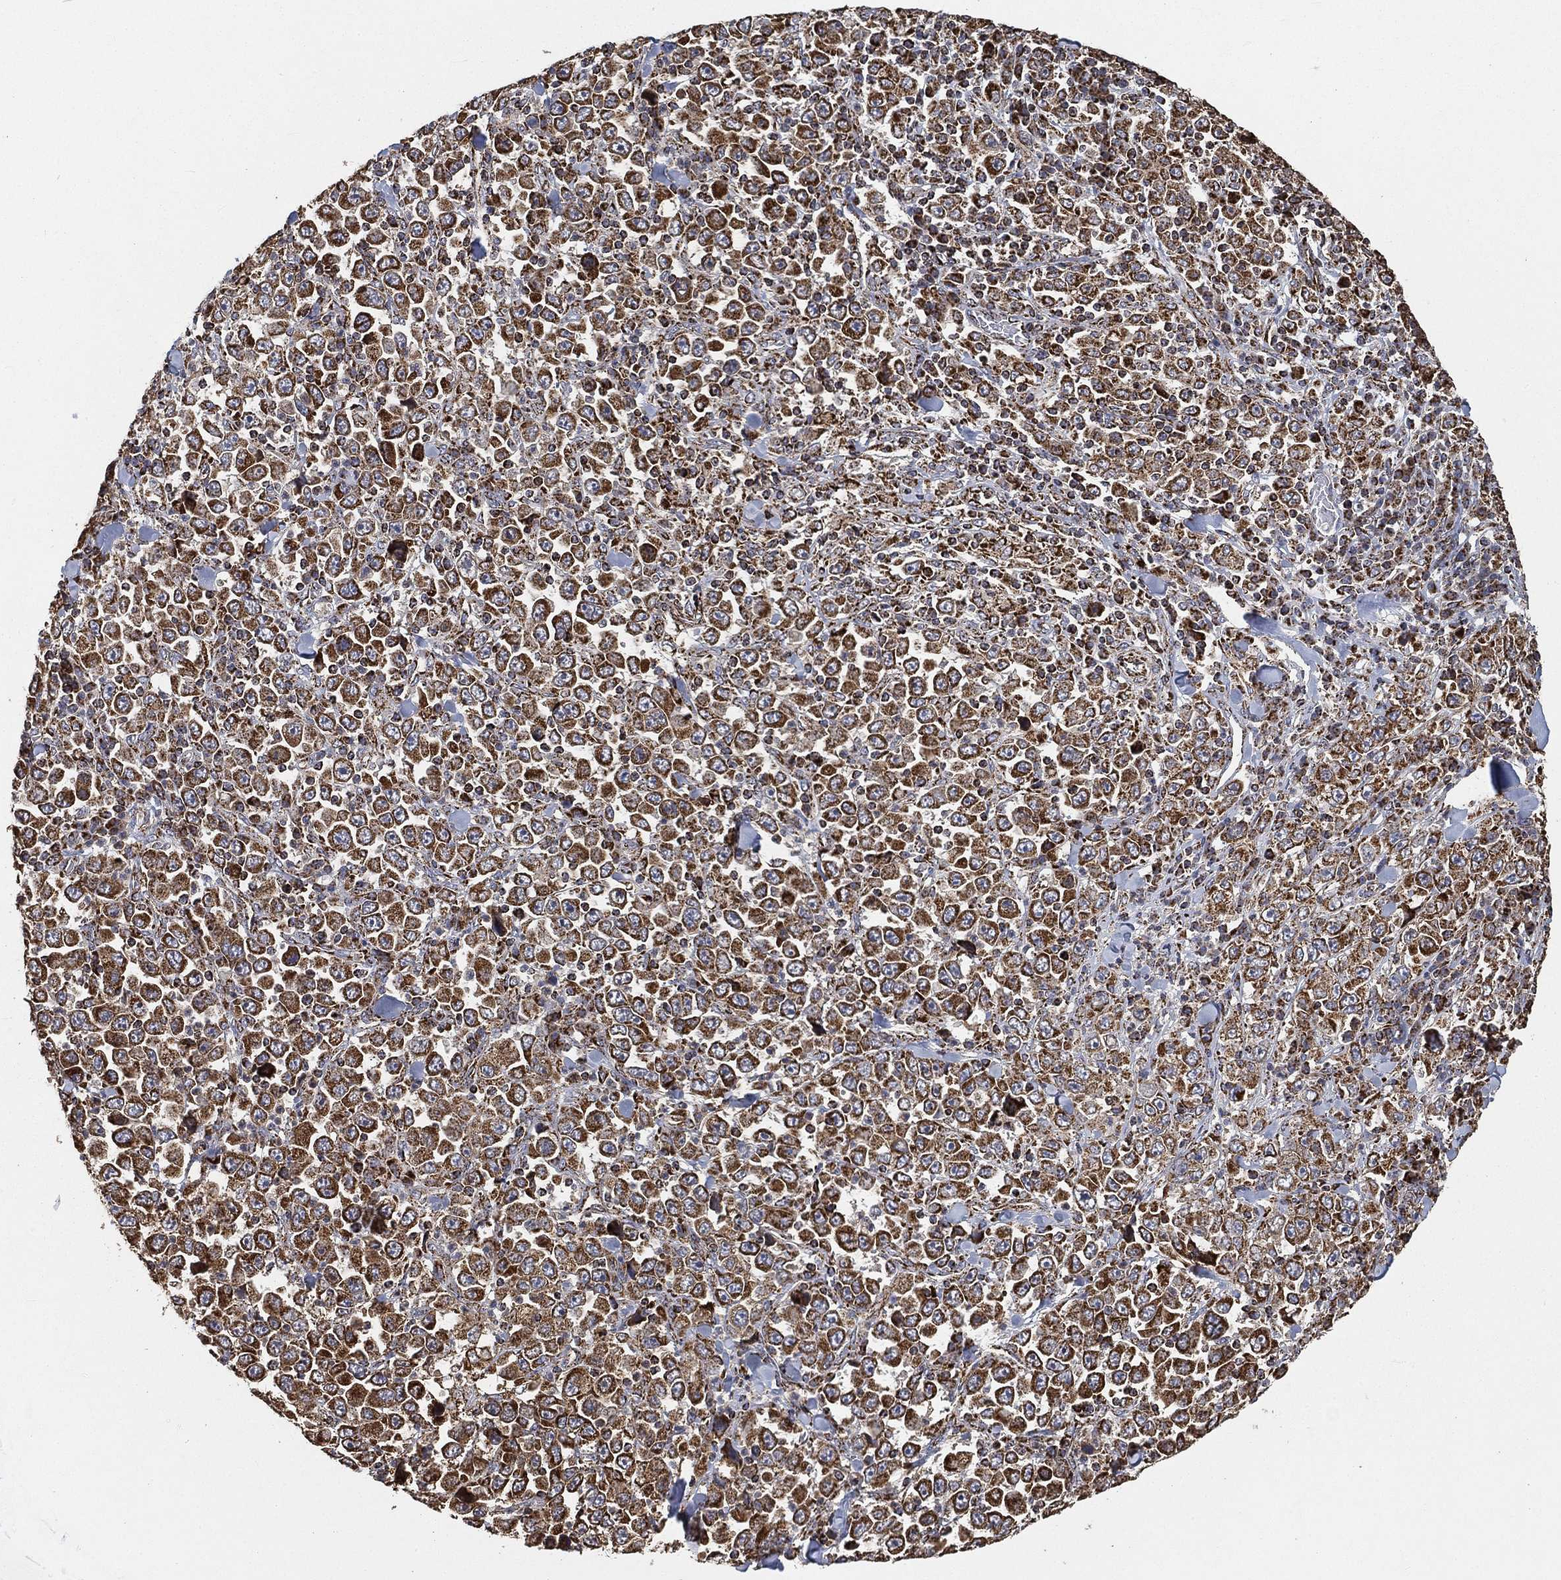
{"staining": {"intensity": "strong", "quantity": ">75%", "location": "cytoplasmic/membranous"}, "tissue": "stomach cancer", "cell_type": "Tumor cells", "image_type": "cancer", "snomed": [{"axis": "morphology", "description": "Normal tissue, NOS"}, {"axis": "morphology", "description": "Adenocarcinoma, NOS"}, {"axis": "topography", "description": "Stomach, upper"}, {"axis": "topography", "description": "Stomach"}], "caption": "The photomicrograph exhibits a brown stain indicating the presence of a protein in the cytoplasmic/membranous of tumor cells in adenocarcinoma (stomach). The staining is performed using DAB (3,3'-diaminobenzidine) brown chromogen to label protein expression. The nuclei are counter-stained blue using hematoxylin.", "gene": "SLC38A7", "patient": {"sex": "male", "age": 59}}